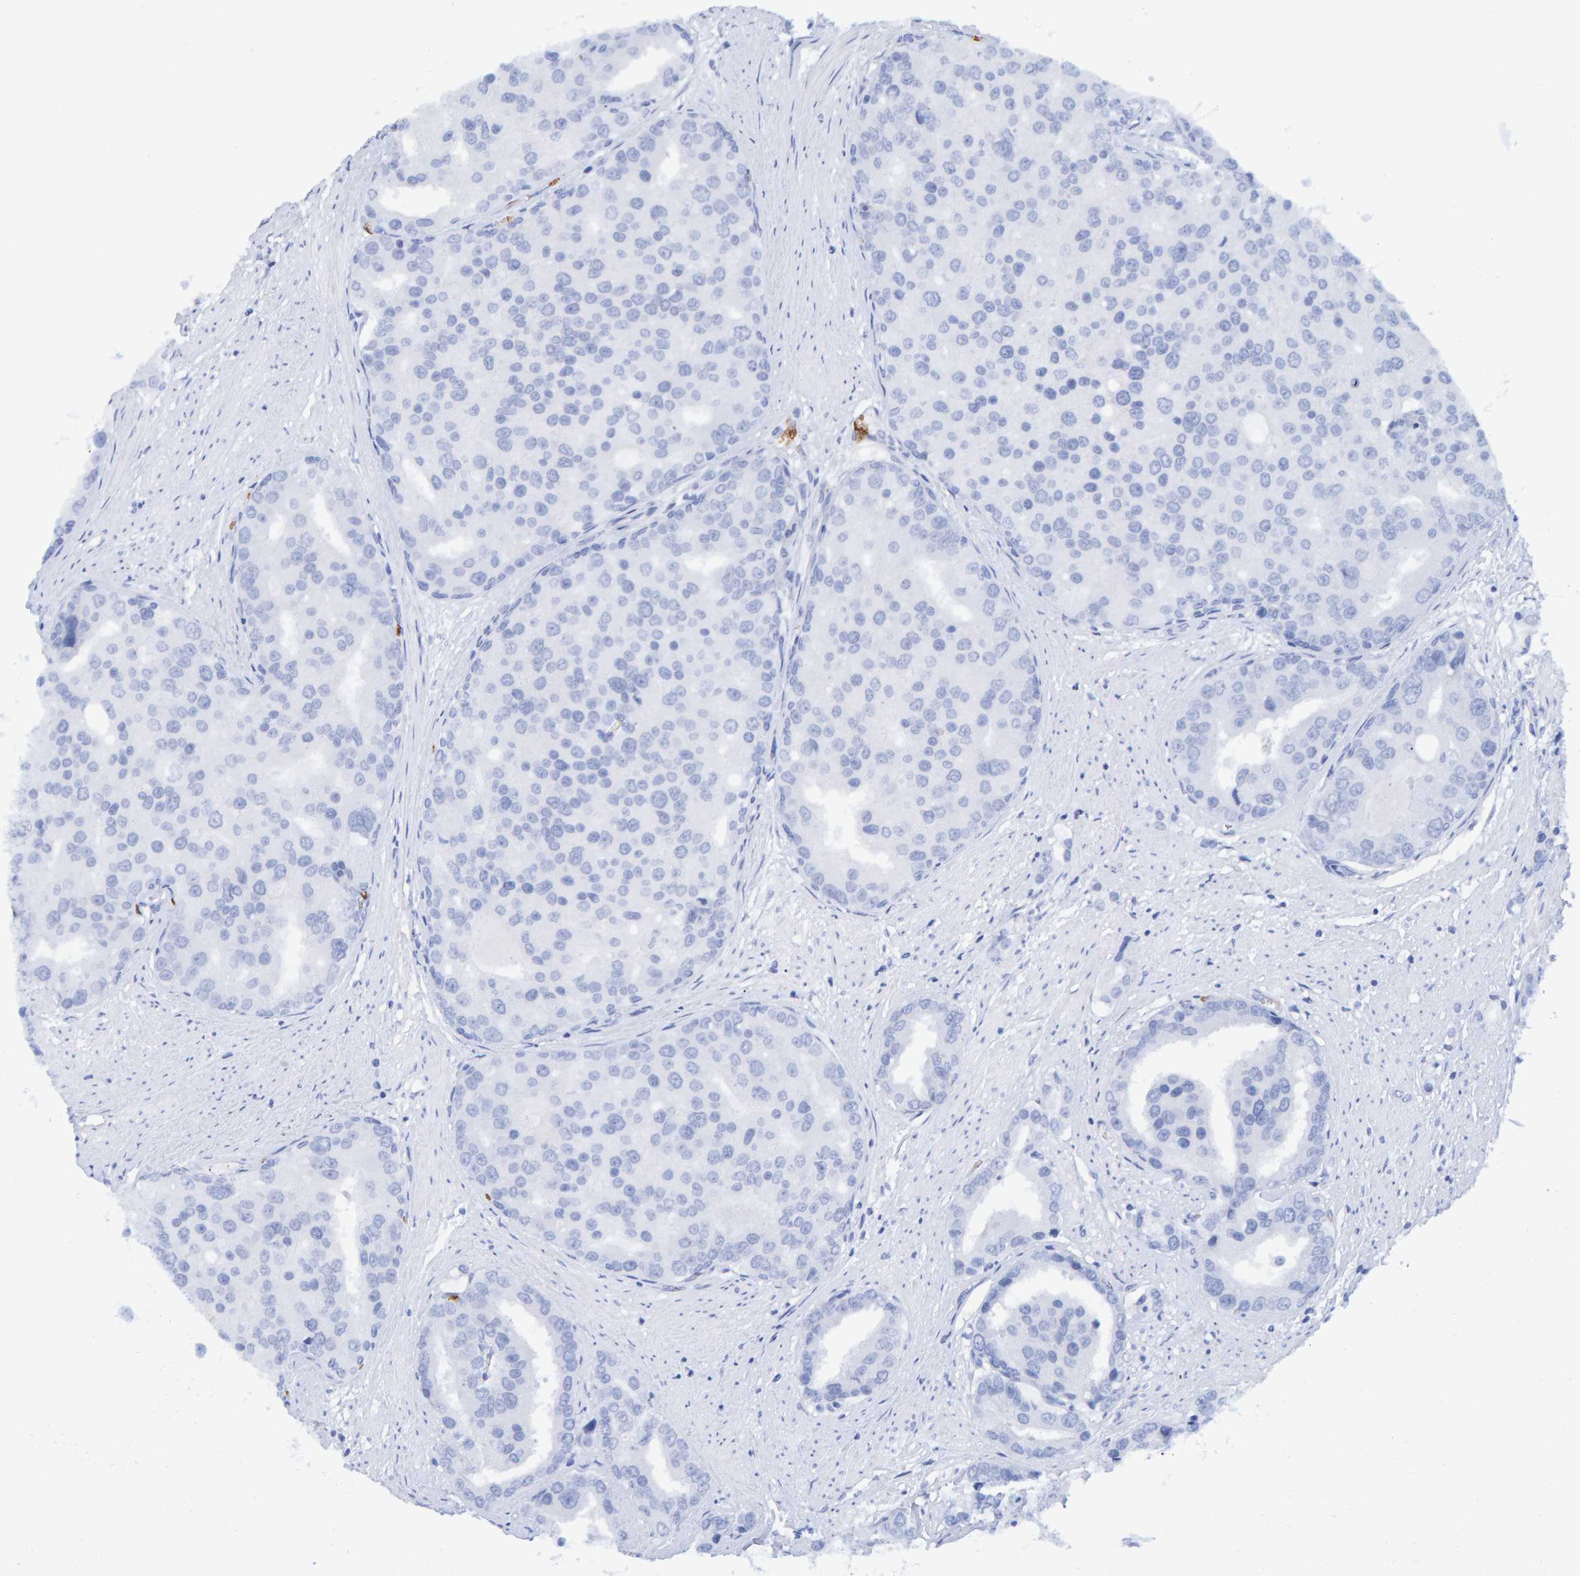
{"staining": {"intensity": "negative", "quantity": "none", "location": "none"}, "tissue": "prostate cancer", "cell_type": "Tumor cells", "image_type": "cancer", "snomed": [{"axis": "morphology", "description": "Adenocarcinoma, High grade"}, {"axis": "topography", "description": "Prostate"}], "caption": "Protein analysis of prostate cancer (adenocarcinoma (high-grade)) reveals no significant expression in tumor cells.", "gene": "VPS9D1", "patient": {"sex": "male", "age": 50}}